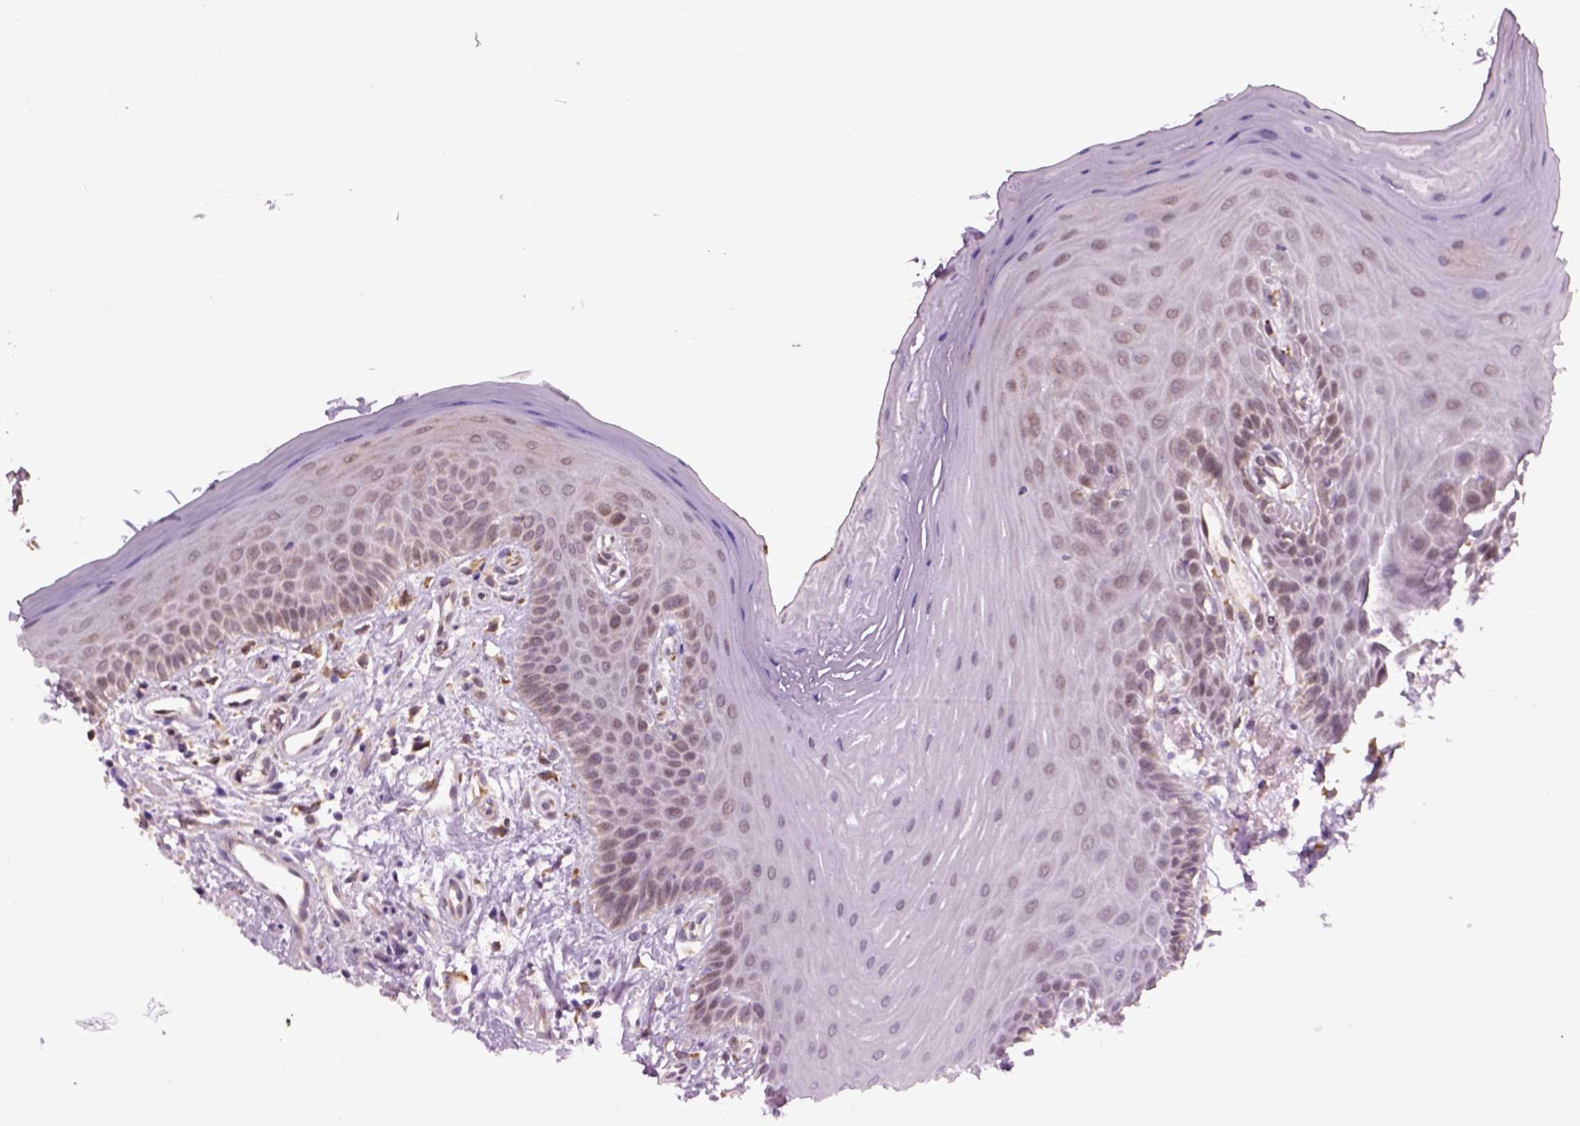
{"staining": {"intensity": "weak", "quantity": "<25%", "location": "cytoplasmic/membranous"}, "tissue": "oral mucosa", "cell_type": "Squamous epithelial cells", "image_type": "normal", "snomed": [{"axis": "morphology", "description": "Normal tissue, NOS"}, {"axis": "morphology", "description": "Normal morphology"}, {"axis": "topography", "description": "Oral tissue"}], "caption": "Immunohistochemistry (IHC) image of normal oral mucosa: human oral mucosa stained with DAB displays no significant protein staining in squamous epithelial cells.", "gene": "XK", "patient": {"sex": "female", "age": 76}}